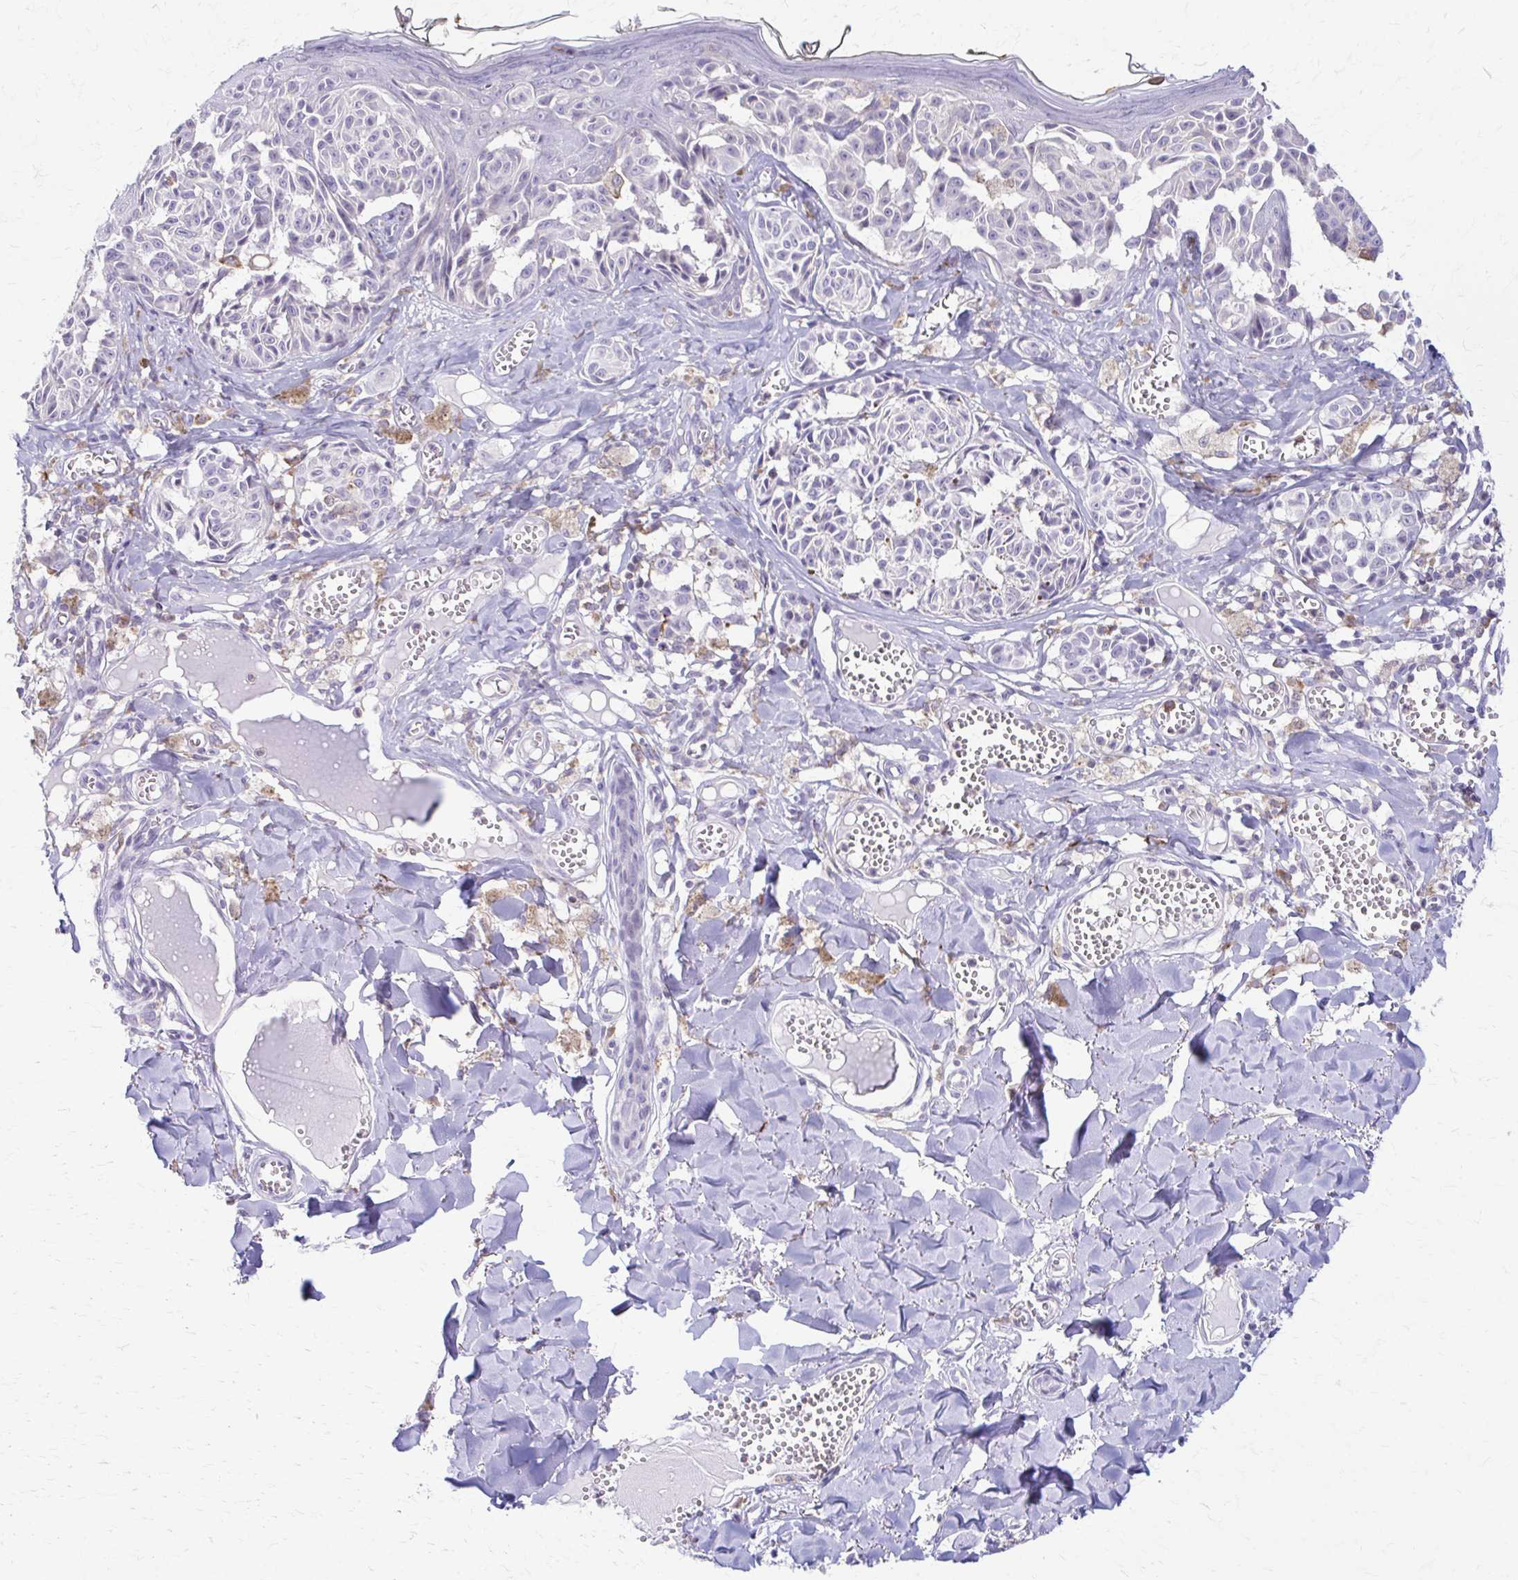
{"staining": {"intensity": "negative", "quantity": "none", "location": "none"}, "tissue": "melanoma", "cell_type": "Tumor cells", "image_type": "cancer", "snomed": [{"axis": "morphology", "description": "Malignant melanoma, NOS"}, {"axis": "topography", "description": "Skin"}], "caption": "IHC photomicrograph of human melanoma stained for a protein (brown), which exhibits no staining in tumor cells.", "gene": "PIK3AP1", "patient": {"sex": "female", "age": 43}}